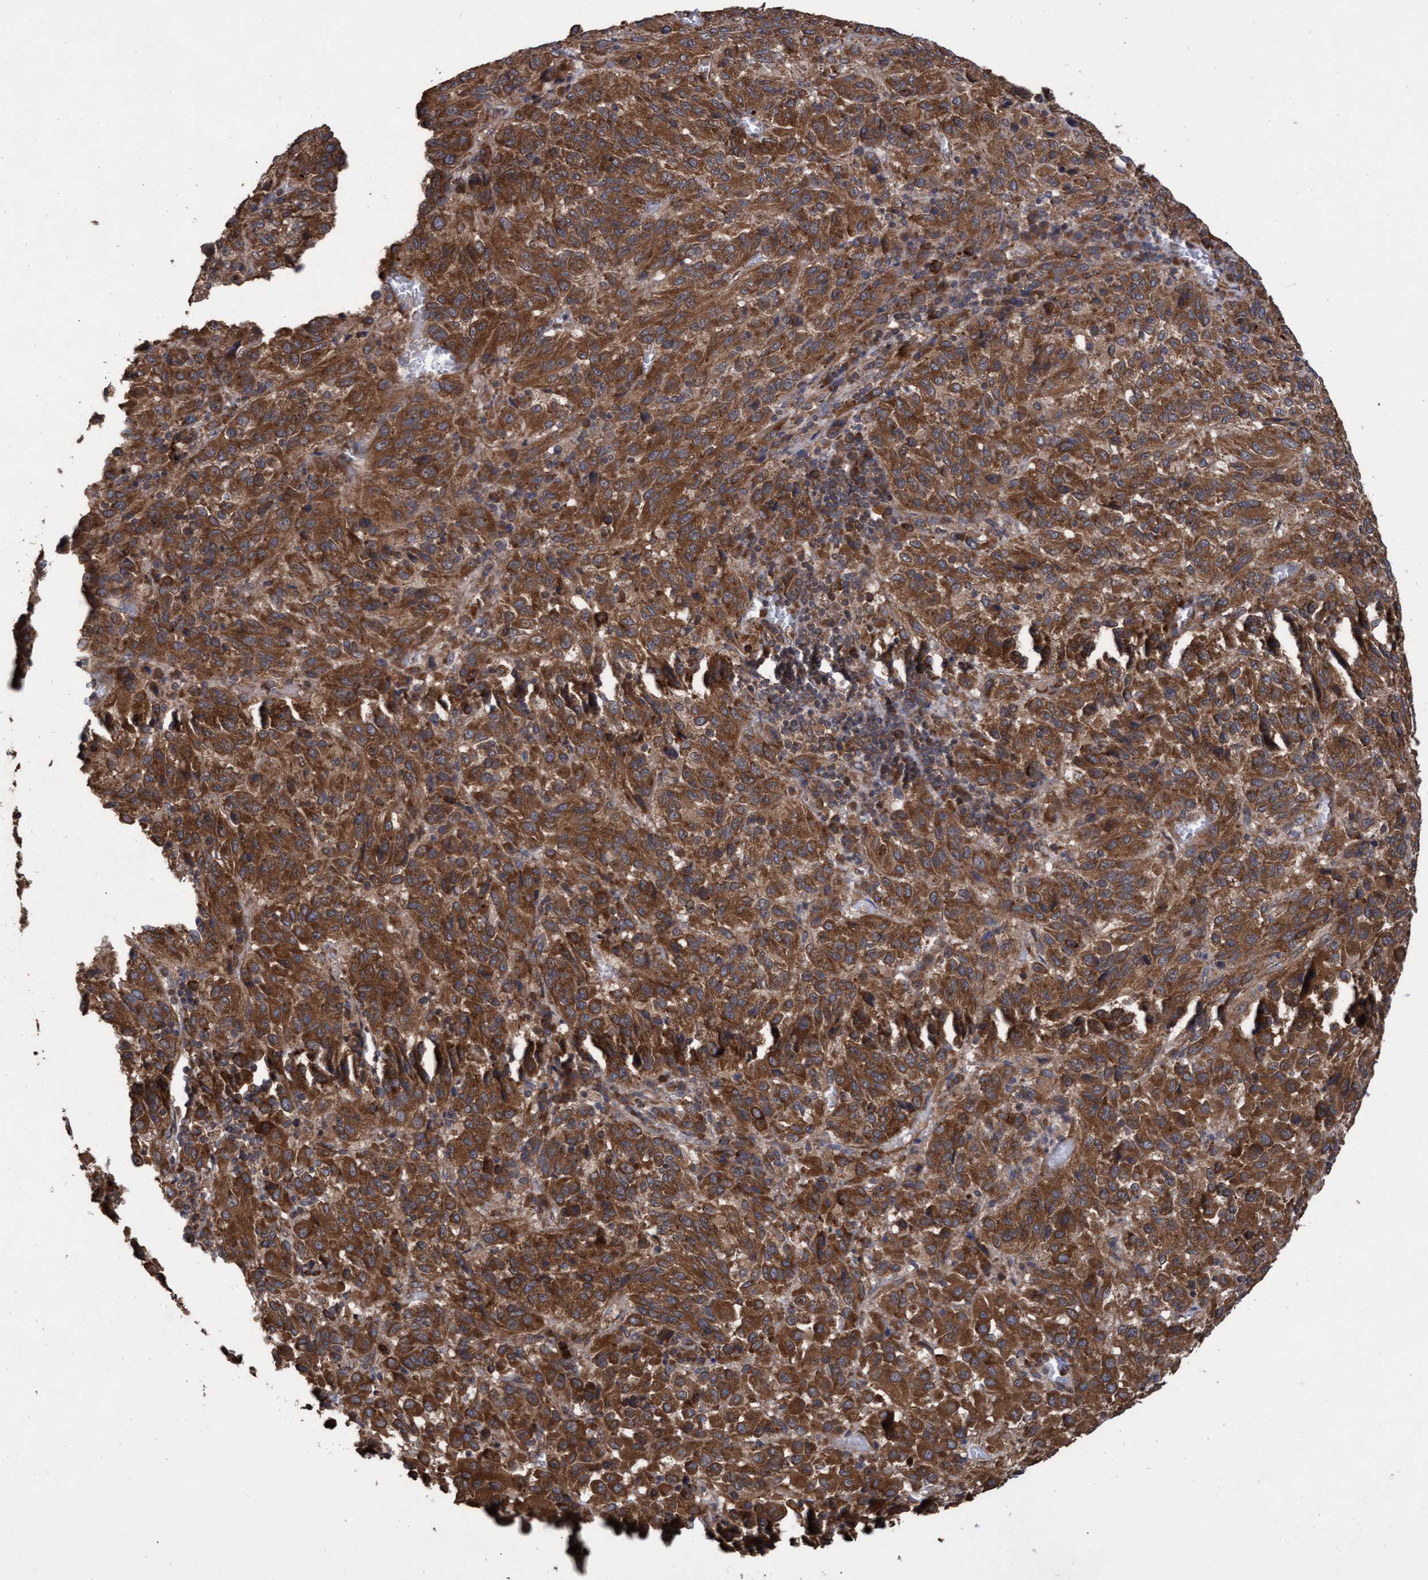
{"staining": {"intensity": "strong", "quantity": ">75%", "location": "cytoplasmic/membranous"}, "tissue": "melanoma", "cell_type": "Tumor cells", "image_type": "cancer", "snomed": [{"axis": "morphology", "description": "Malignant melanoma, Metastatic site"}, {"axis": "topography", "description": "Lung"}], "caption": "Immunohistochemical staining of human malignant melanoma (metastatic site) reveals strong cytoplasmic/membranous protein staining in about >75% of tumor cells. The staining was performed using DAB, with brown indicating positive protein expression. Nuclei are stained blue with hematoxylin.", "gene": "ABCF2", "patient": {"sex": "male", "age": 64}}